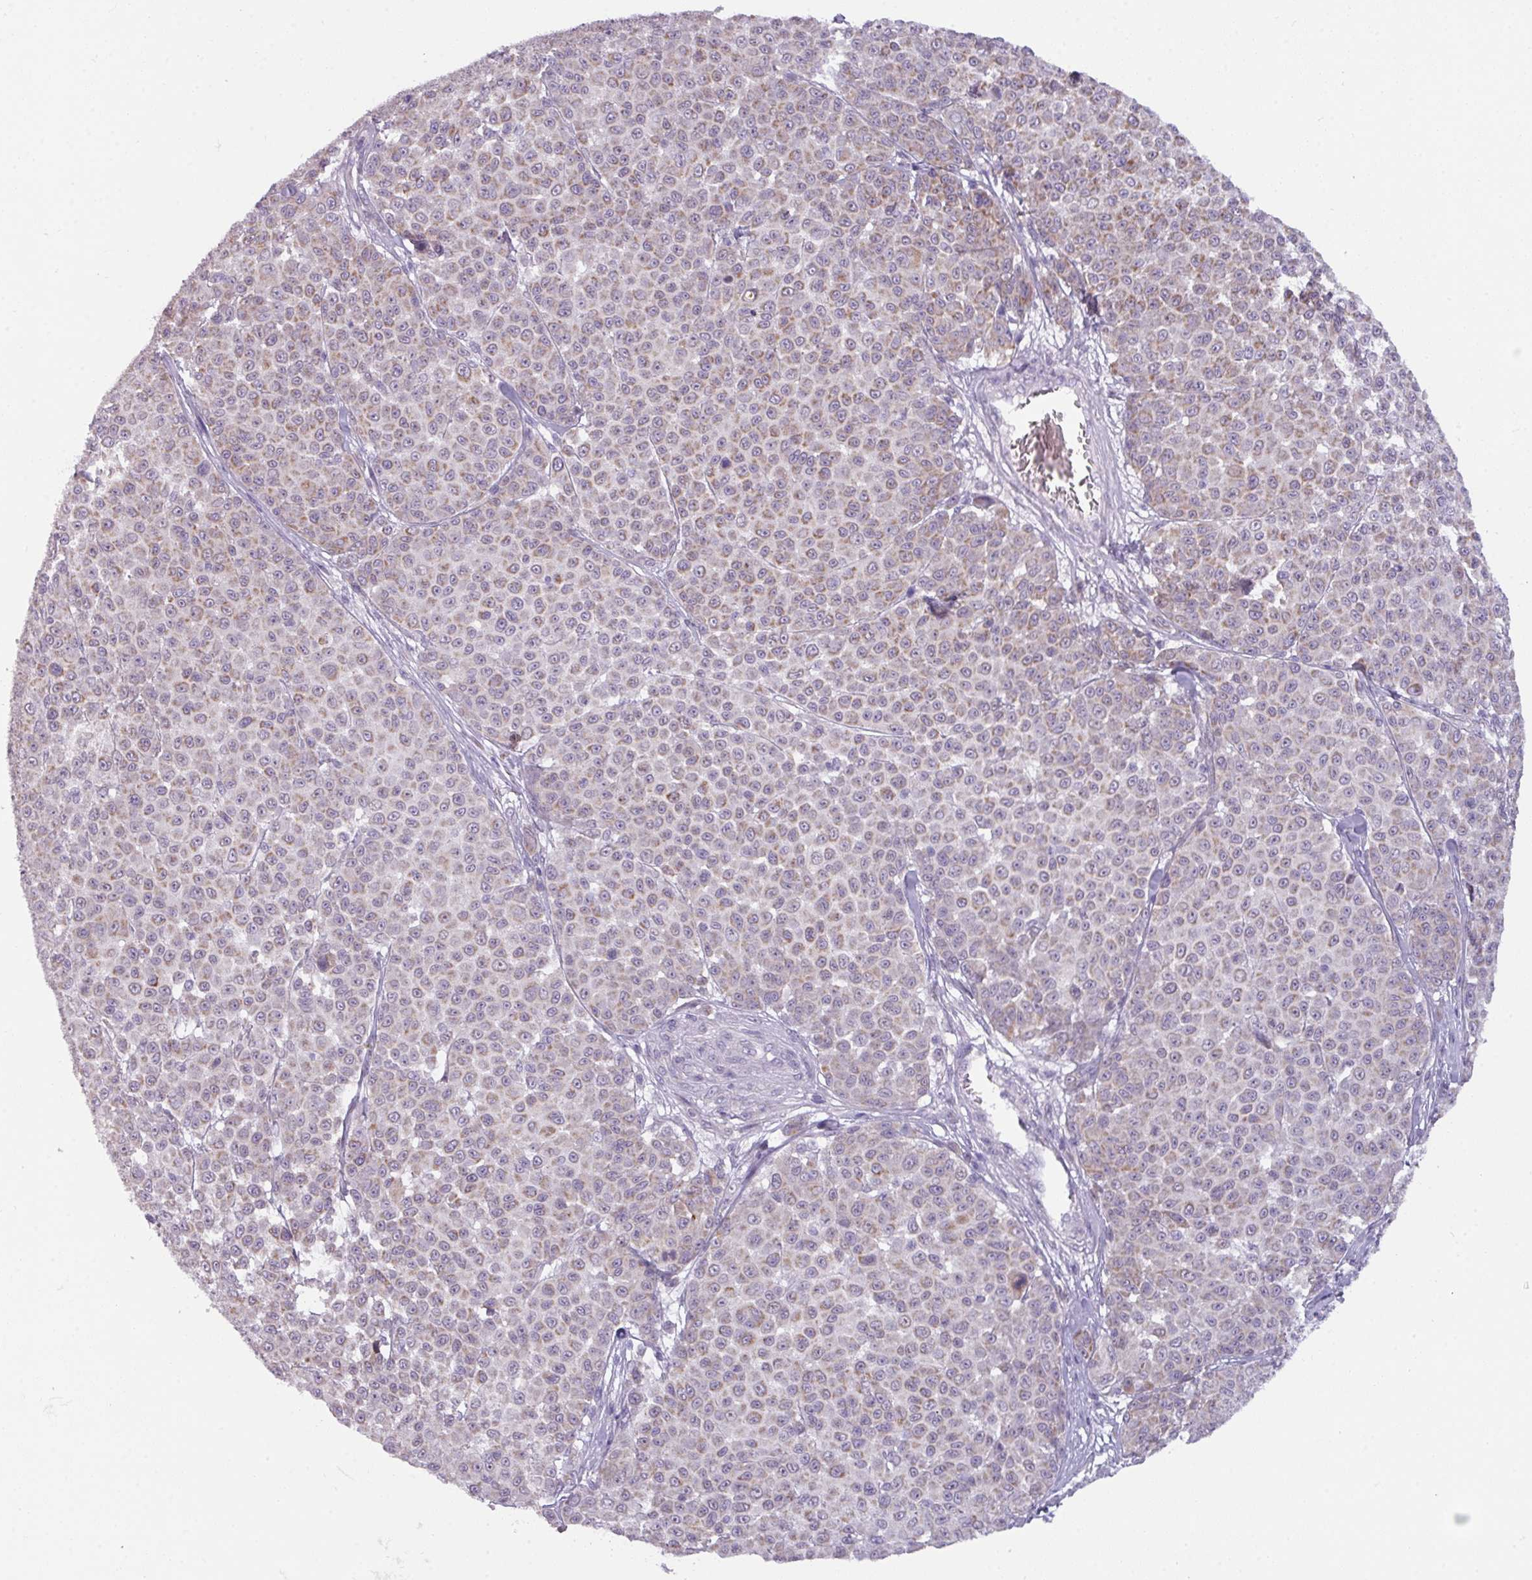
{"staining": {"intensity": "weak", "quantity": "25%-75%", "location": "cytoplasmic/membranous"}, "tissue": "melanoma", "cell_type": "Tumor cells", "image_type": "cancer", "snomed": [{"axis": "morphology", "description": "Malignant melanoma, NOS"}, {"axis": "topography", "description": "Skin"}], "caption": "Immunohistochemistry (IHC) (DAB) staining of malignant melanoma displays weak cytoplasmic/membranous protein expression in approximately 25%-75% of tumor cells.", "gene": "C2orf68", "patient": {"sex": "male", "age": 46}}